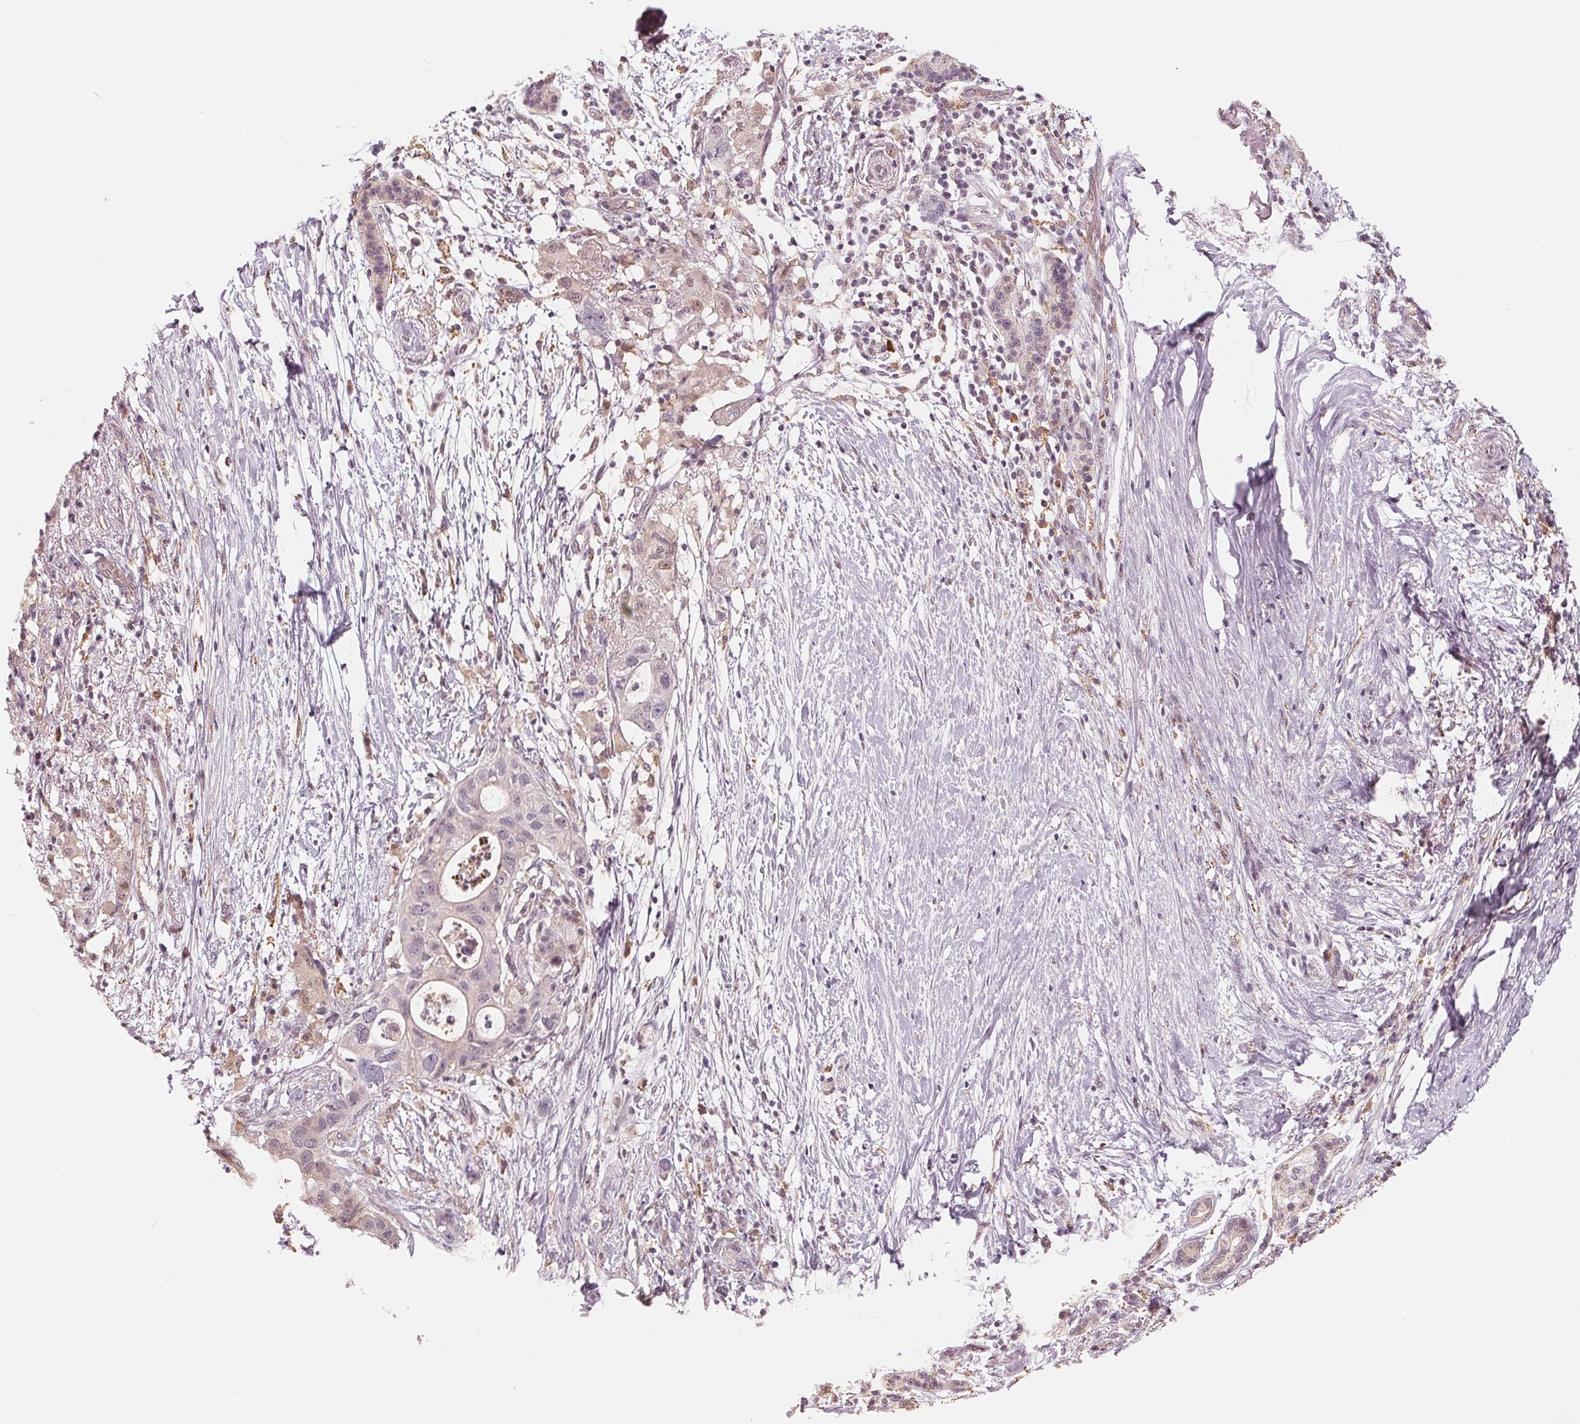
{"staining": {"intensity": "weak", "quantity": "<25%", "location": "cytoplasmic/membranous"}, "tissue": "pancreatic cancer", "cell_type": "Tumor cells", "image_type": "cancer", "snomed": [{"axis": "morphology", "description": "Adenocarcinoma, NOS"}, {"axis": "topography", "description": "Pancreas"}], "caption": "Immunohistochemistry (IHC) micrograph of pancreatic cancer stained for a protein (brown), which exhibits no expression in tumor cells.", "gene": "IL9R", "patient": {"sex": "female", "age": 72}}